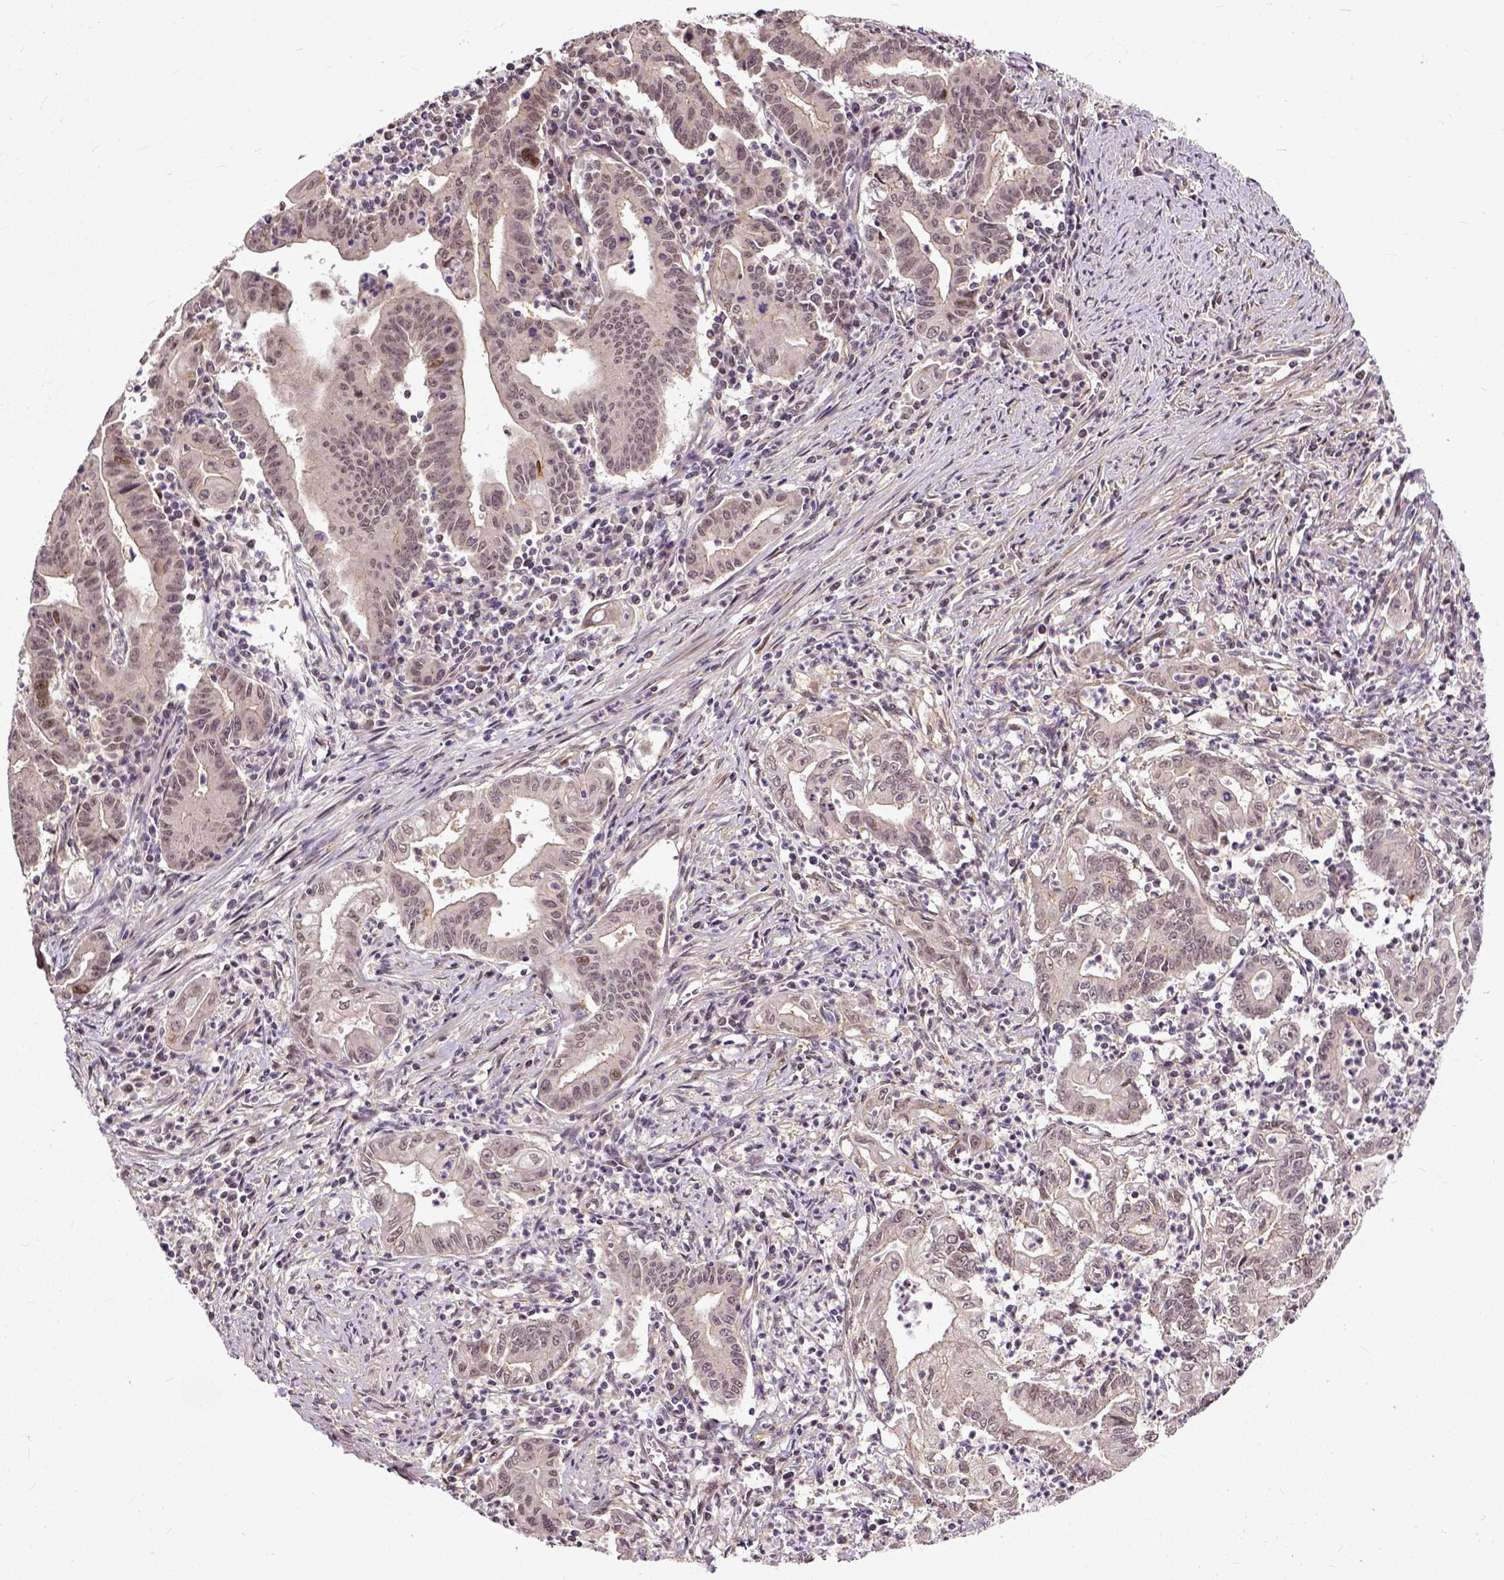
{"staining": {"intensity": "weak", "quantity": "25%-75%", "location": "cytoplasmic/membranous"}, "tissue": "stomach cancer", "cell_type": "Tumor cells", "image_type": "cancer", "snomed": [{"axis": "morphology", "description": "Adenocarcinoma, NOS"}, {"axis": "topography", "description": "Stomach, upper"}], "caption": "The micrograph displays staining of stomach cancer, revealing weak cytoplasmic/membranous protein positivity (brown color) within tumor cells. Immunohistochemistry (ihc) stains the protein in brown and the nuclei are stained blue.", "gene": "DICER1", "patient": {"sex": "female", "age": 79}}